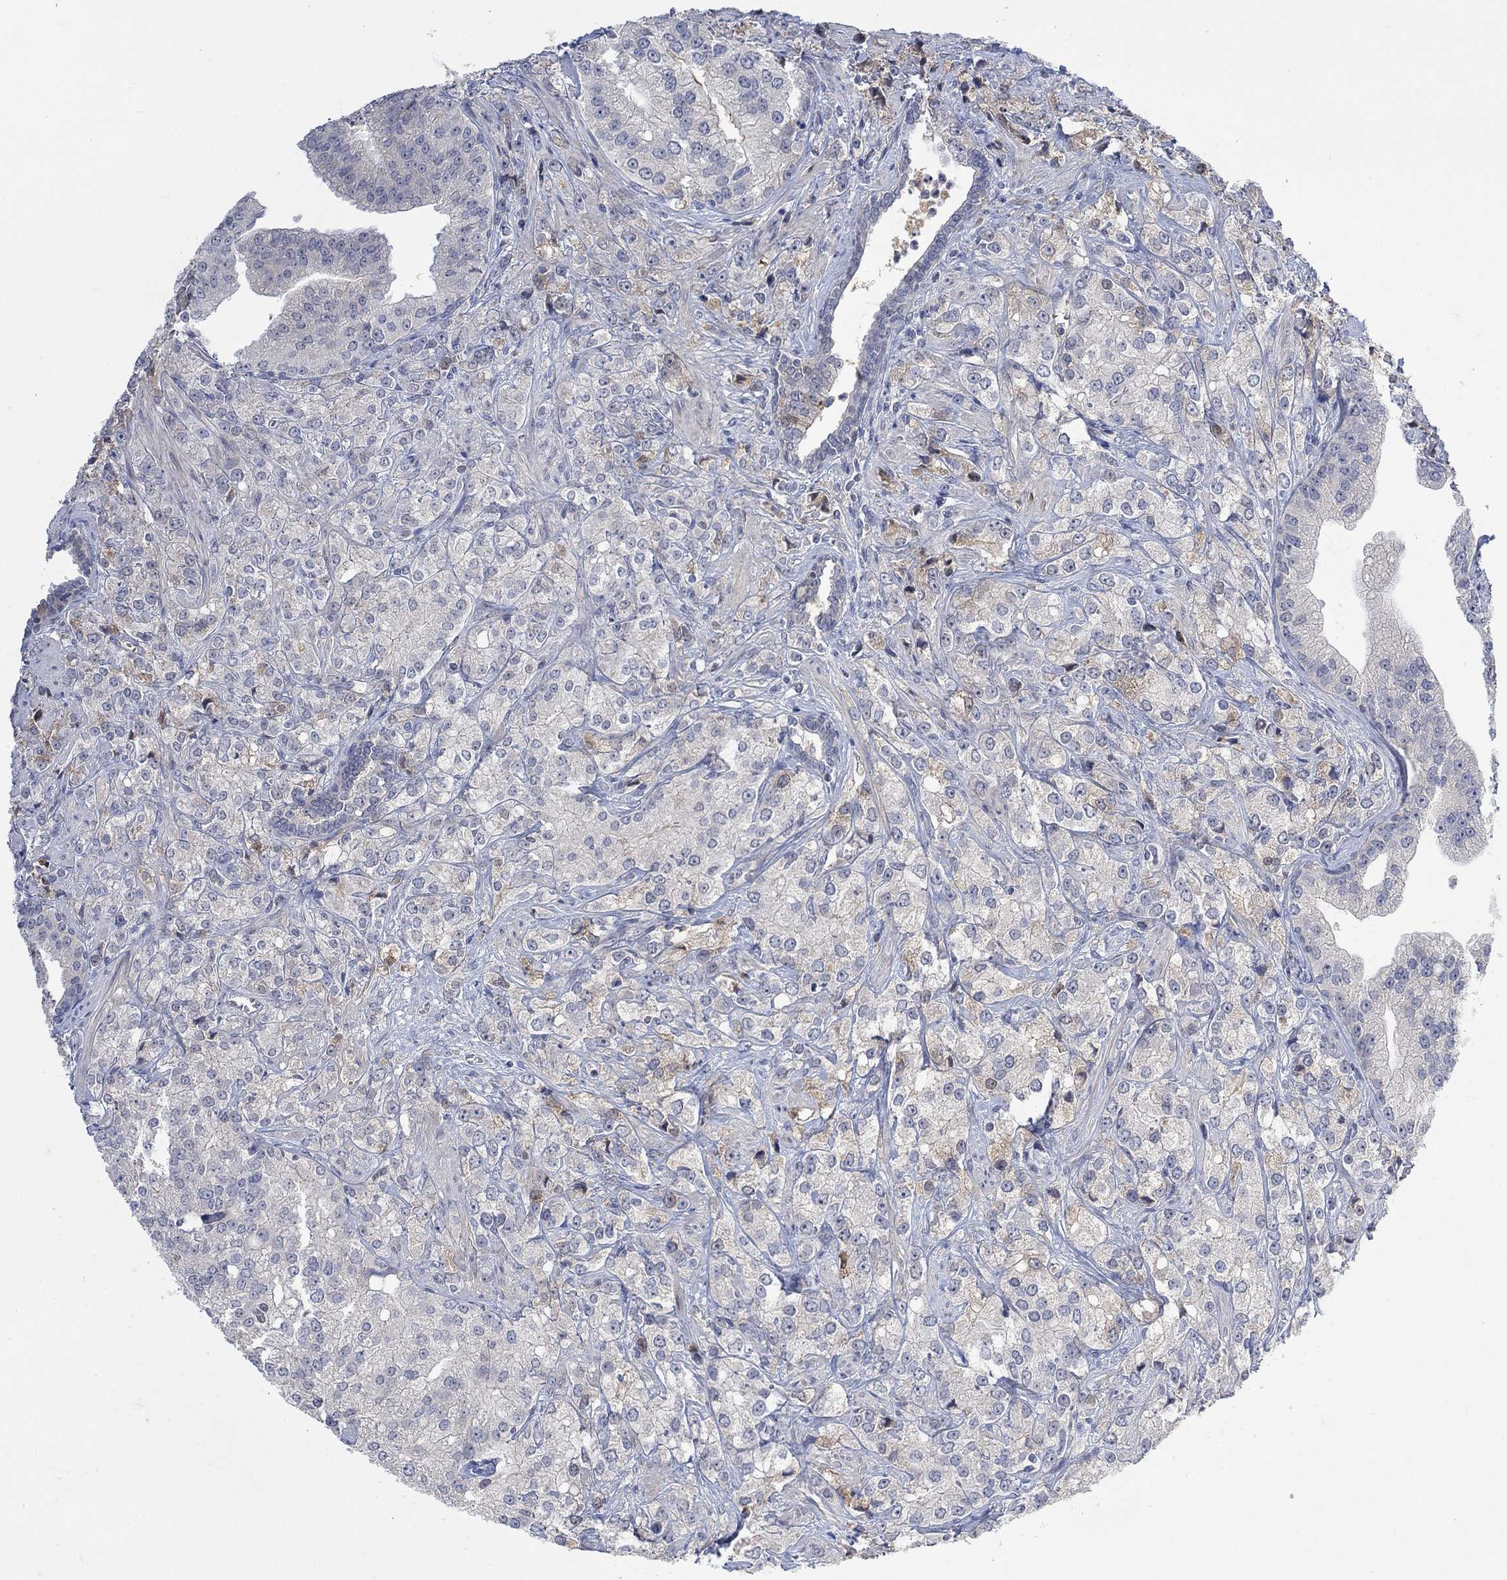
{"staining": {"intensity": "negative", "quantity": "none", "location": "none"}, "tissue": "prostate cancer", "cell_type": "Tumor cells", "image_type": "cancer", "snomed": [{"axis": "morphology", "description": "Adenocarcinoma, NOS"}, {"axis": "topography", "description": "Prostate and seminal vesicle, NOS"}, {"axis": "topography", "description": "Prostate"}], "caption": "This is an IHC image of human prostate cancer (adenocarcinoma). There is no staining in tumor cells.", "gene": "MSTN", "patient": {"sex": "male", "age": 68}}